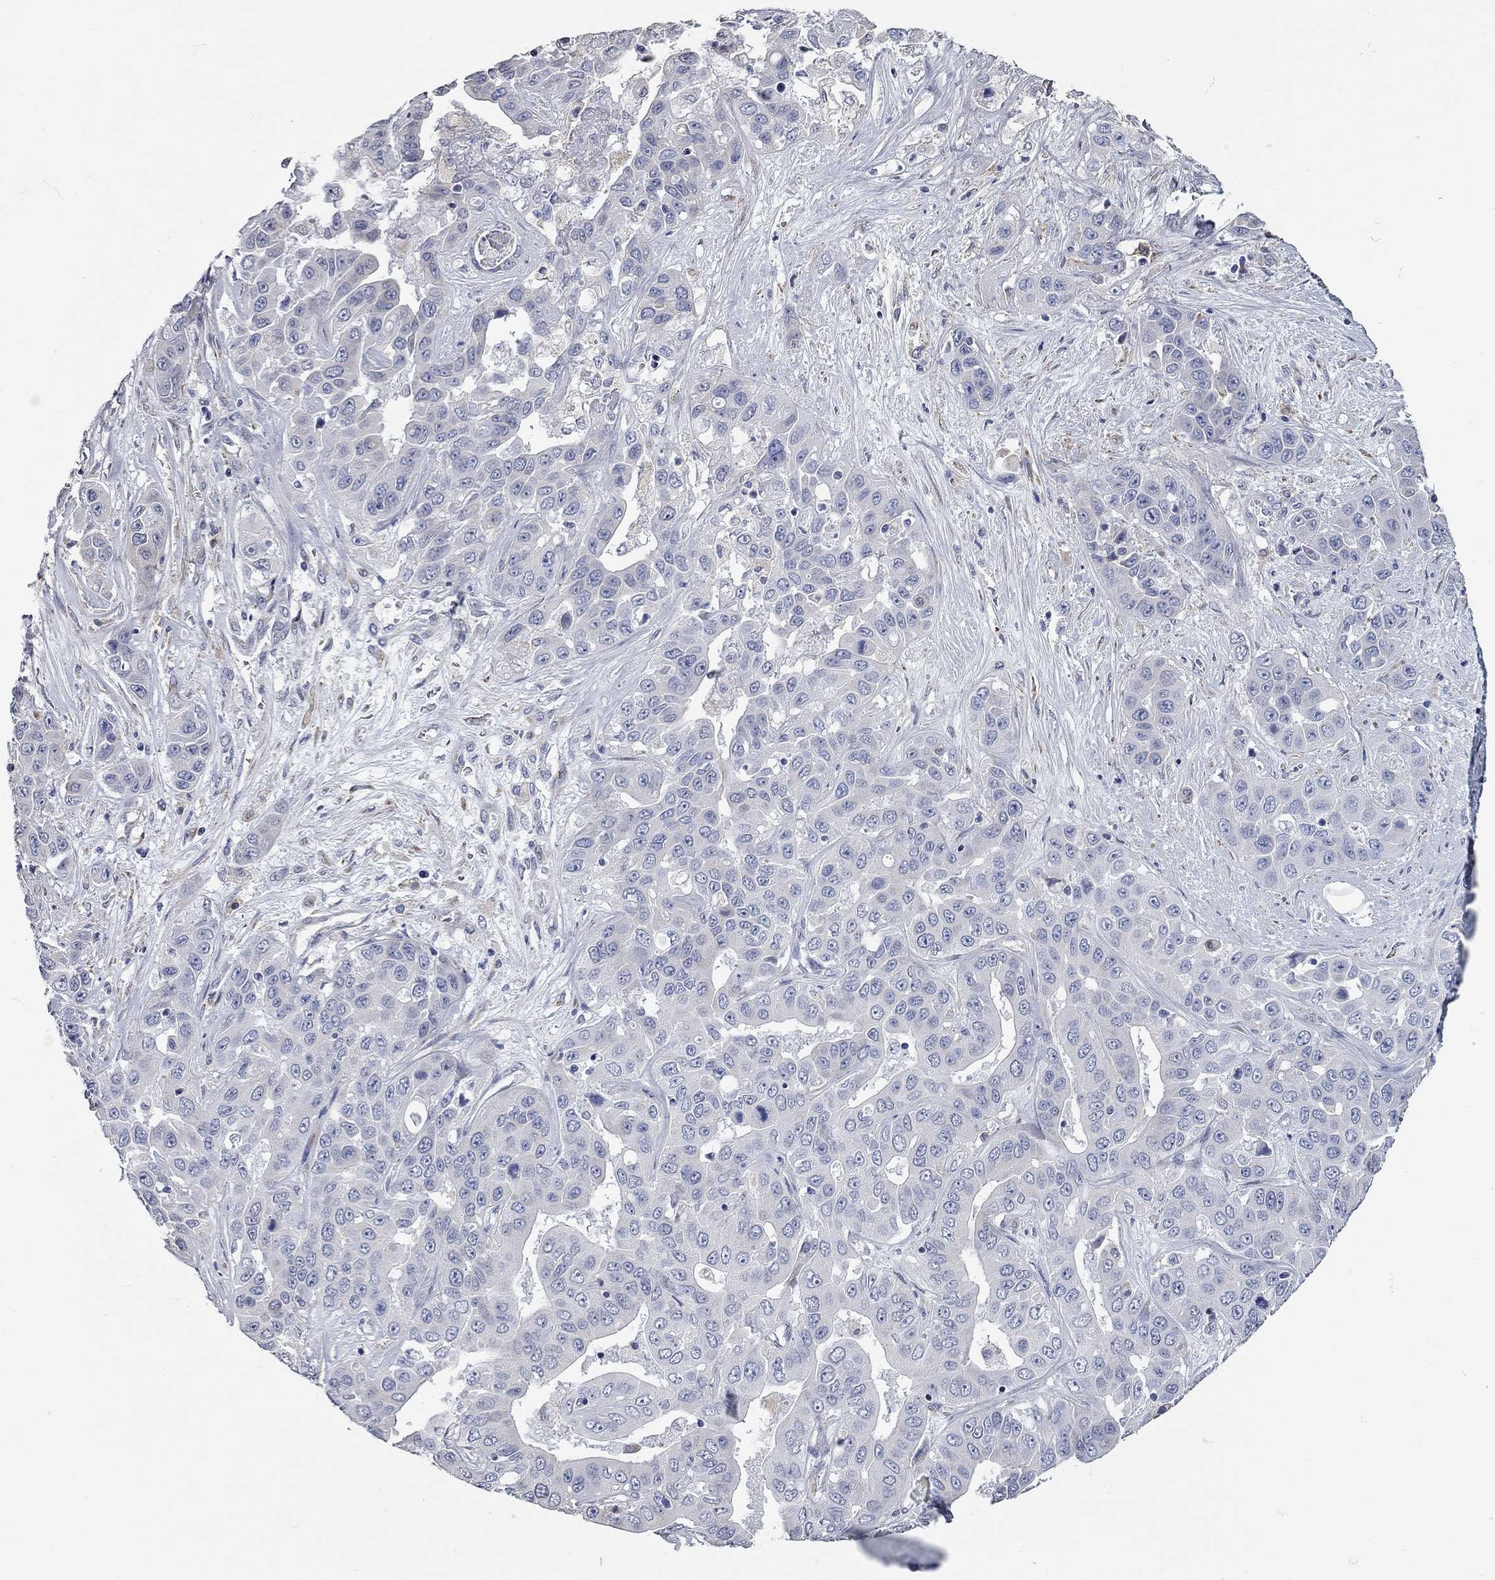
{"staining": {"intensity": "negative", "quantity": "none", "location": "none"}, "tissue": "liver cancer", "cell_type": "Tumor cells", "image_type": "cancer", "snomed": [{"axis": "morphology", "description": "Cholangiocarcinoma"}, {"axis": "topography", "description": "Liver"}], "caption": "Tumor cells are negative for protein expression in human liver cancer.", "gene": "XAGE2", "patient": {"sex": "female", "age": 52}}